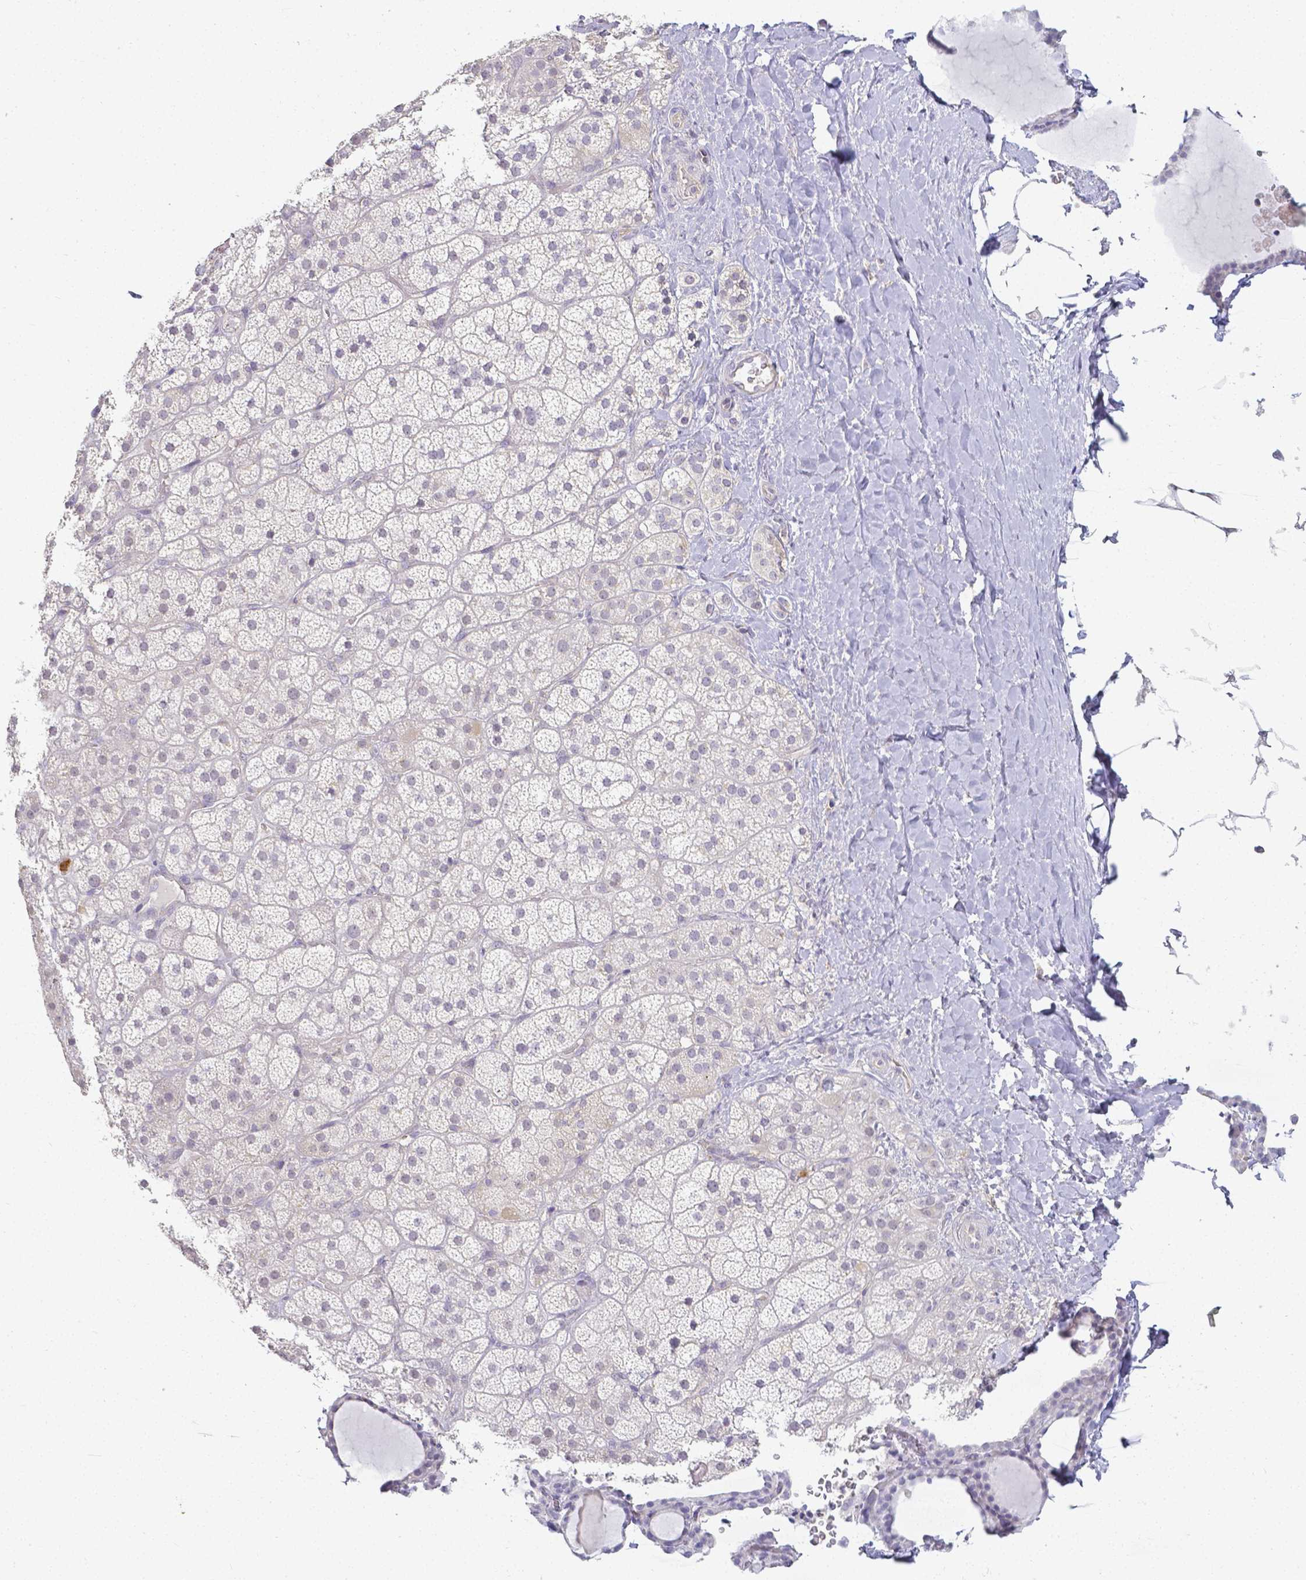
{"staining": {"intensity": "weak", "quantity": "<25%", "location": "cytoplasmic/membranous"}, "tissue": "adrenal gland", "cell_type": "Glandular cells", "image_type": "normal", "snomed": [{"axis": "morphology", "description": "Normal tissue, NOS"}, {"axis": "topography", "description": "Adrenal gland"}], "caption": "Photomicrograph shows no protein positivity in glandular cells of benign adrenal gland. The staining was performed using DAB (3,3'-diaminobenzidine) to visualize the protein expression in brown, while the nuclei were stained in blue with hematoxylin (Magnification: 20x).", "gene": "KCNH1", "patient": {"sex": "male", "age": 57}}